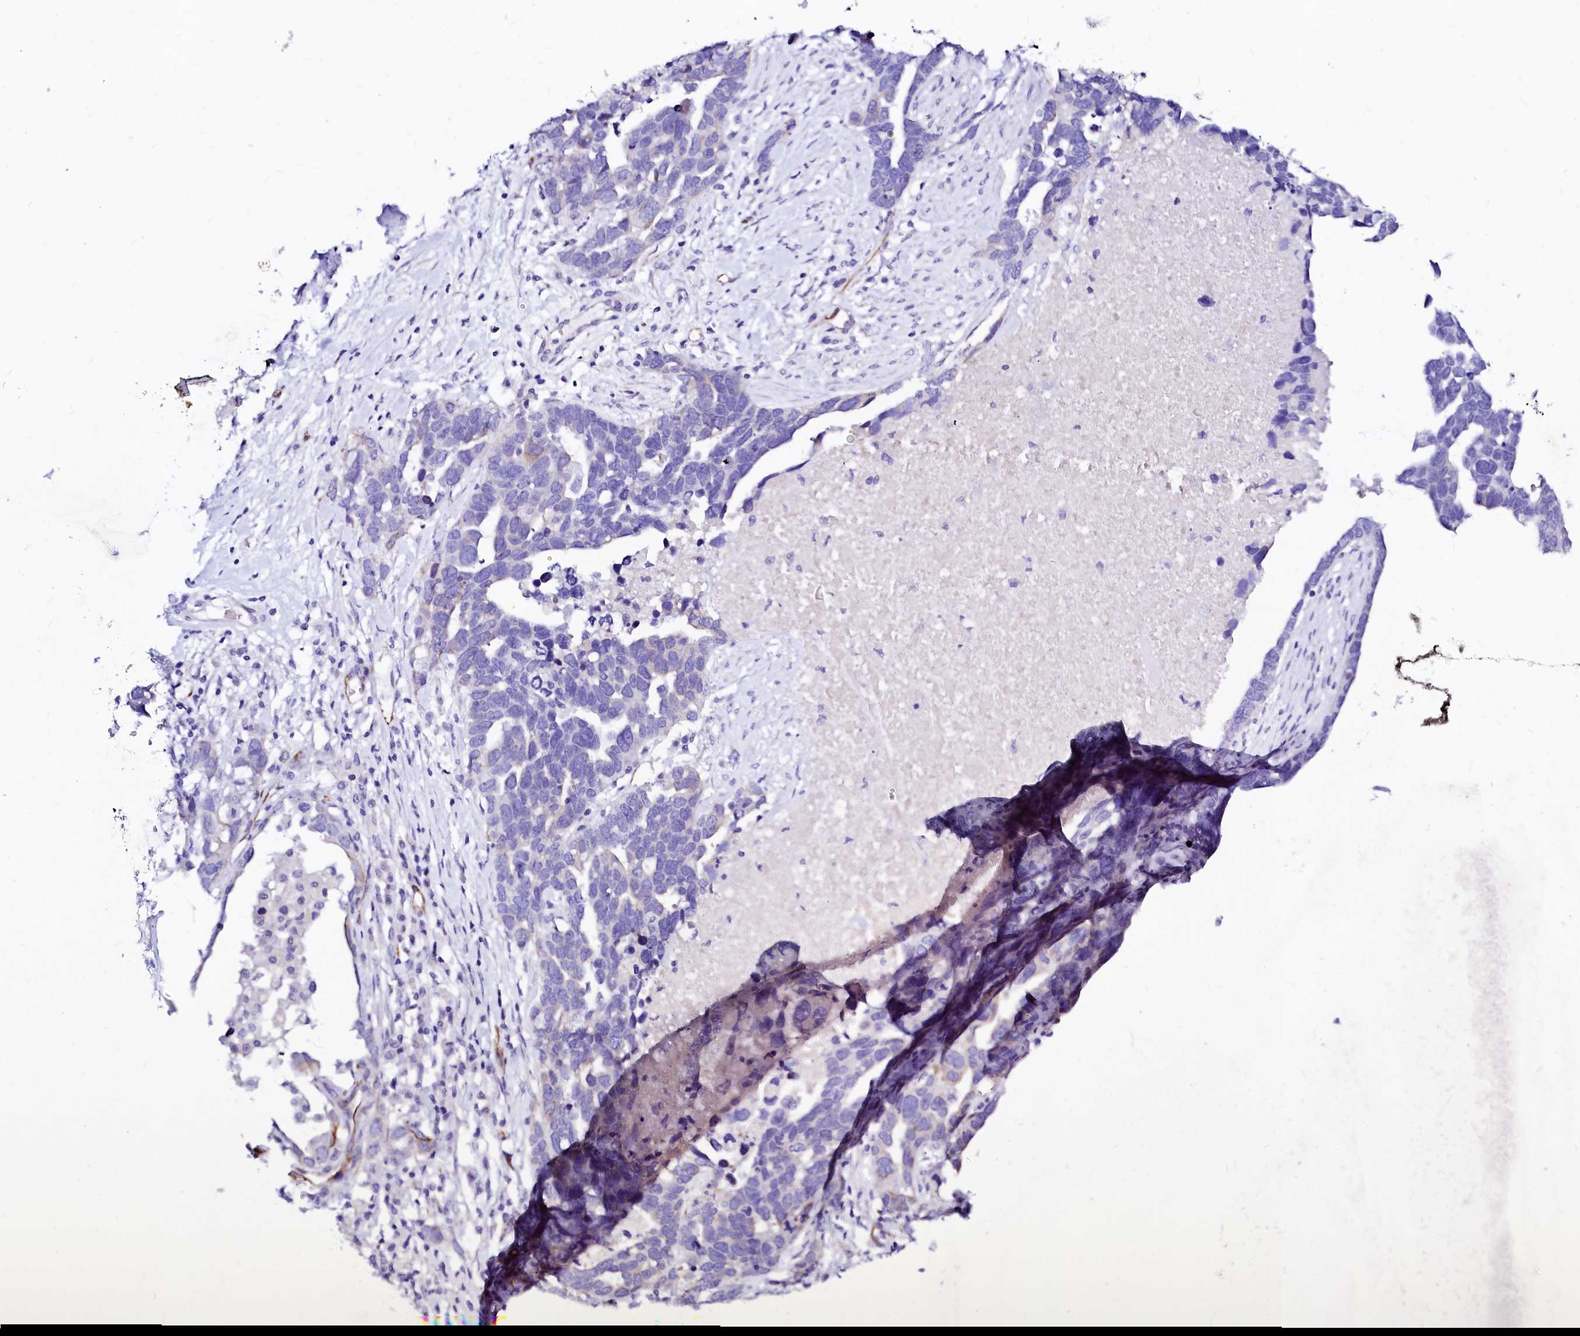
{"staining": {"intensity": "negative", "quantity": "none", "location": "none"}, "tissue": "ovarian cancer", "cell_type": "Tumor cells", "image_type": "cancer", "snomed": [{"axis": "morphology", "description": "Cystadenocarcinoma, serous, NOS"}, {"axis": "topography", "description": "Ovary"}], "caption": "This is an IHC histopathology image of ovarian cancer. There is no positivity in tumor cells.", "gene": "SFR1", "patient": {"sex": "female", "age": 54}}